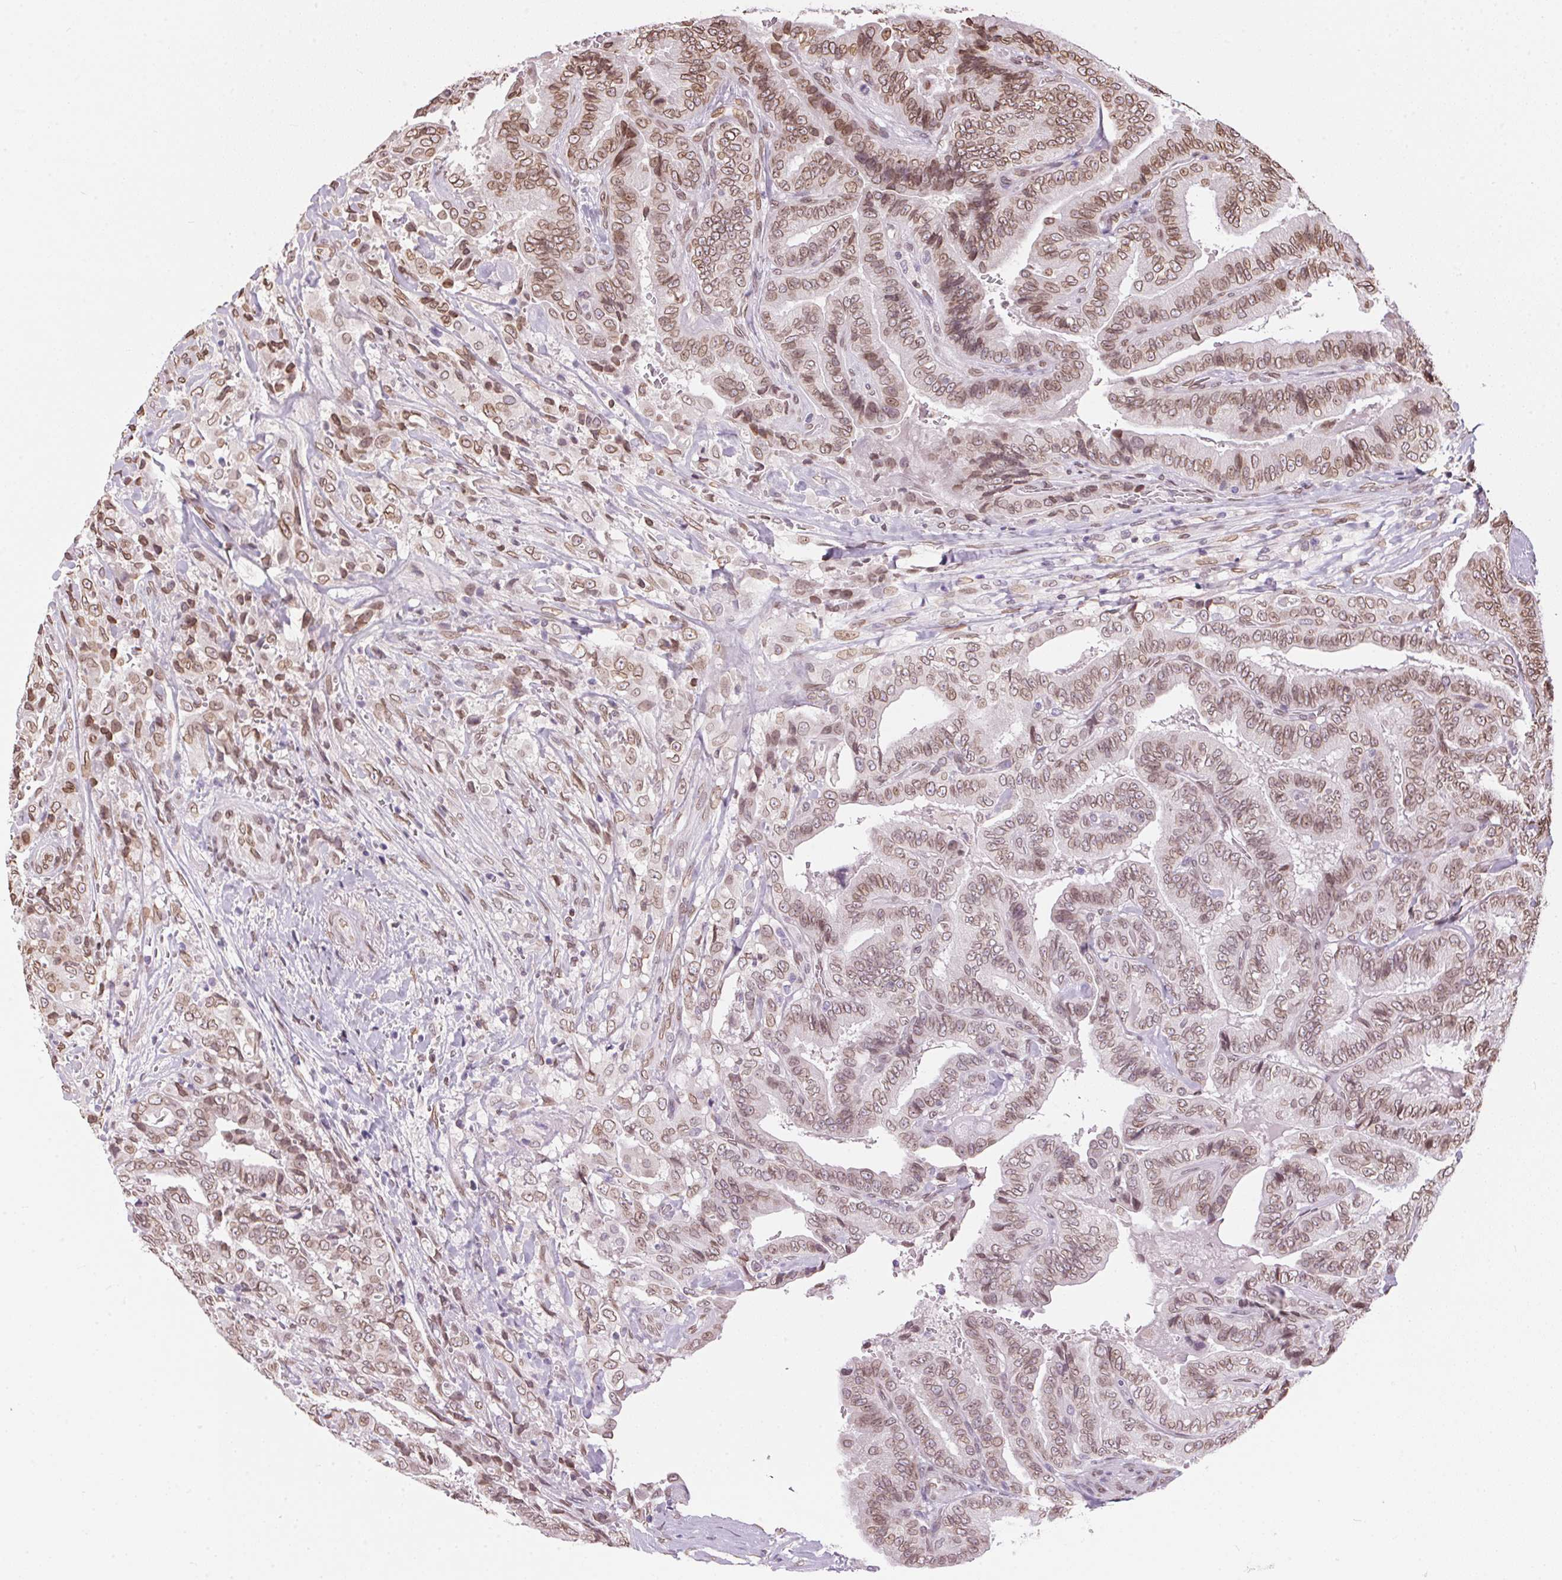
{"staining": {"intensity": "moderate", "quantity": "25%-75%", "location": "cytoplasmic/membranous,nuclear"}, "tissue": "thyroid cancer", "cell_type": "Tumor cells", "image_type": "cancer", "snomed": [{"axis": "morphology", "description": "Papillary adenocarcinoma, NOS"}, {"axis": "topography", "description": "Thyroid gland"}], "caption": "Thyroid cancer (papillary adenocarcinoma) stained with a brown dye demonstrates moderate cytoplasmic/membranous and nuclear positive staining in about 25%-75% of tumor cells.", "gene": "TMEM175", "patient": {"sex": "male", "age": 61}}